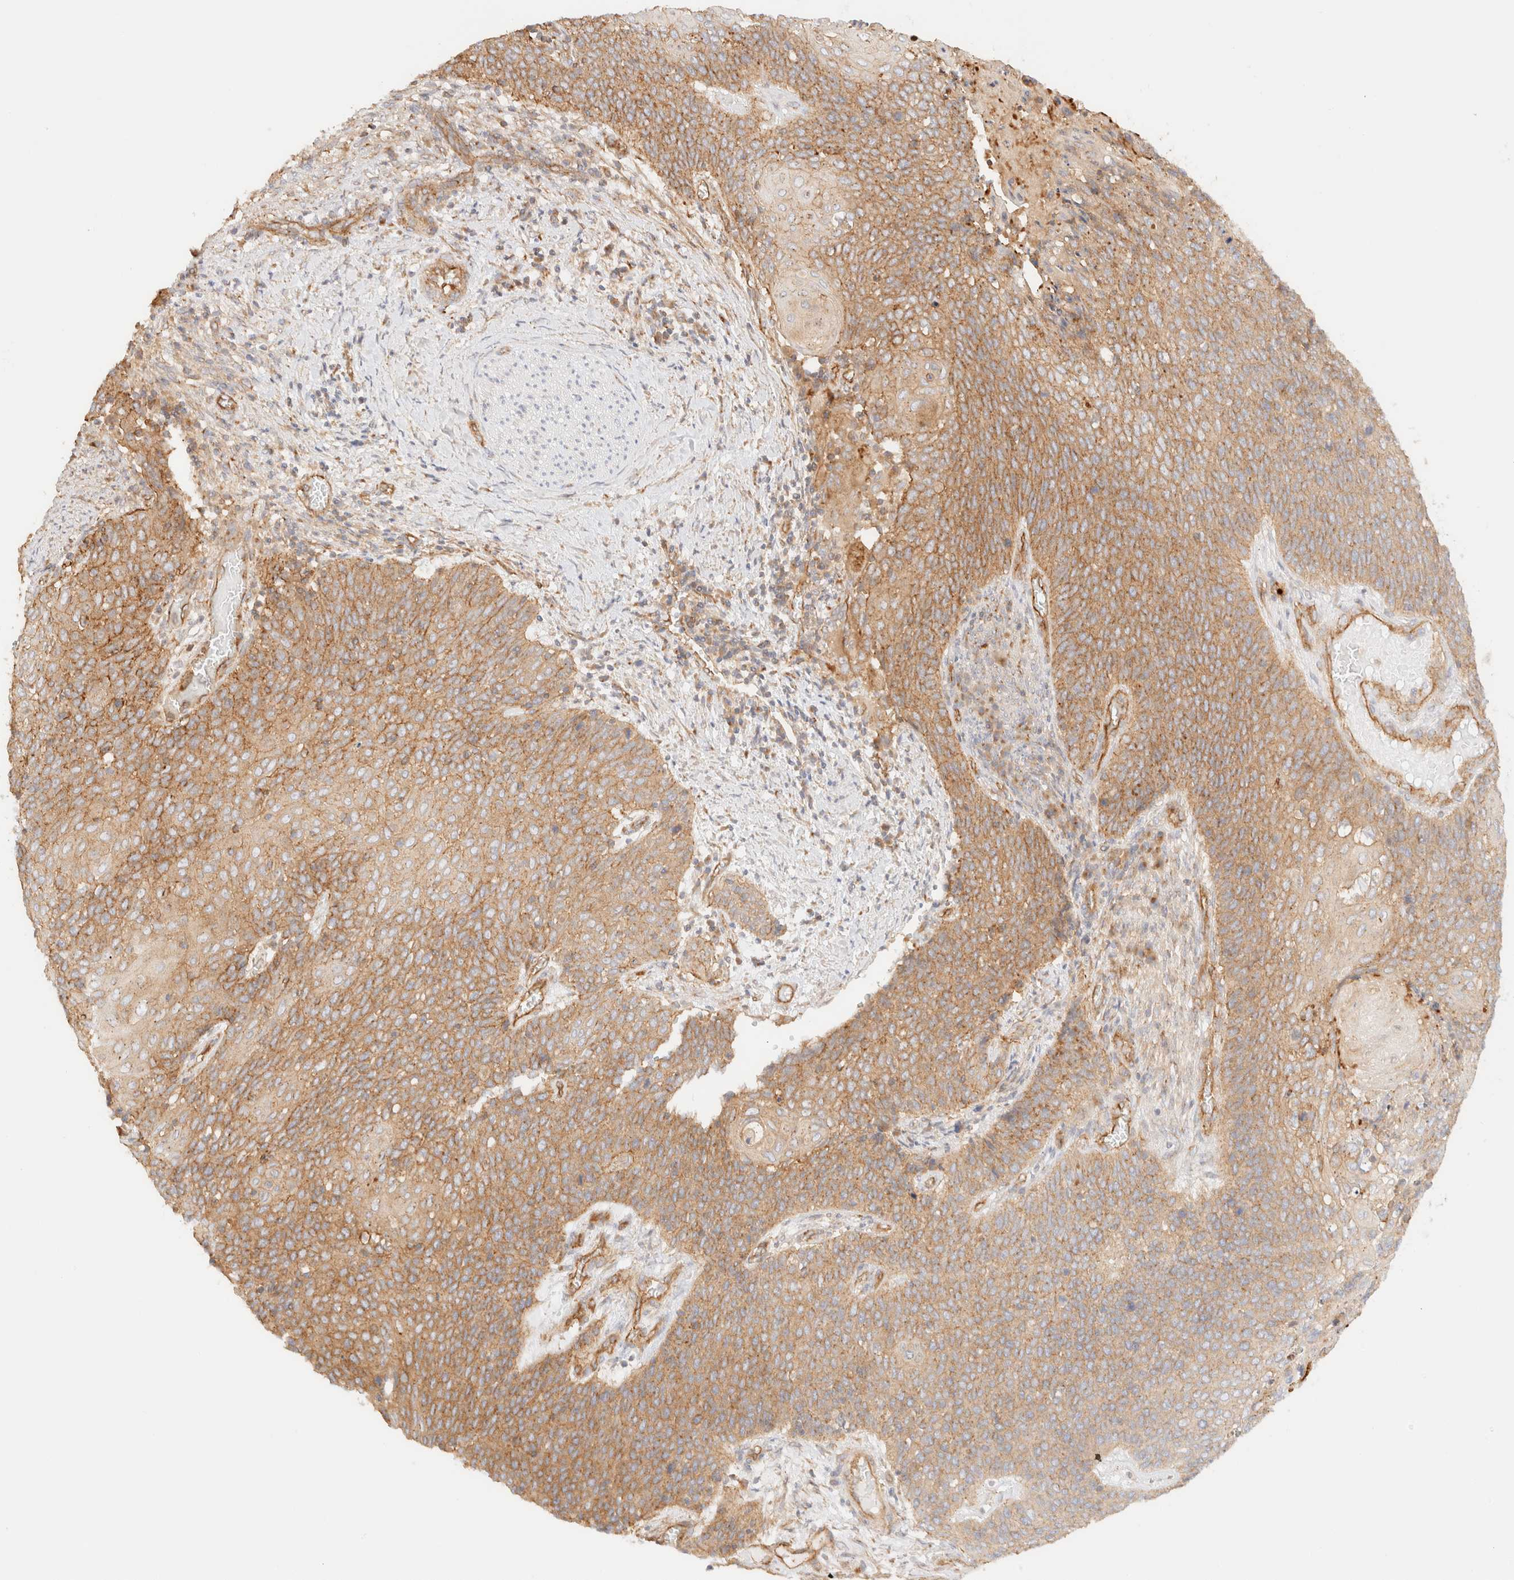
{"staining": {"intensity": "moderate", "quantity": ">75%", "location": "cytoplasmic/membranous"}, "tissue": "cervical cancer", "cell_type": "Tumor cells", "image_type": "cancer", "snomed": [{"axis": "morphology", "description": "Squamous cell carcinoma, NOS"}, {"axis": "topography", "description": "Cervix"}], "caption": "Cervical cancer stained with a protein marker shows moderate staining in tumor cells.", "gene": "MYO10", "patient": {"sex": "female", "age": 39}}